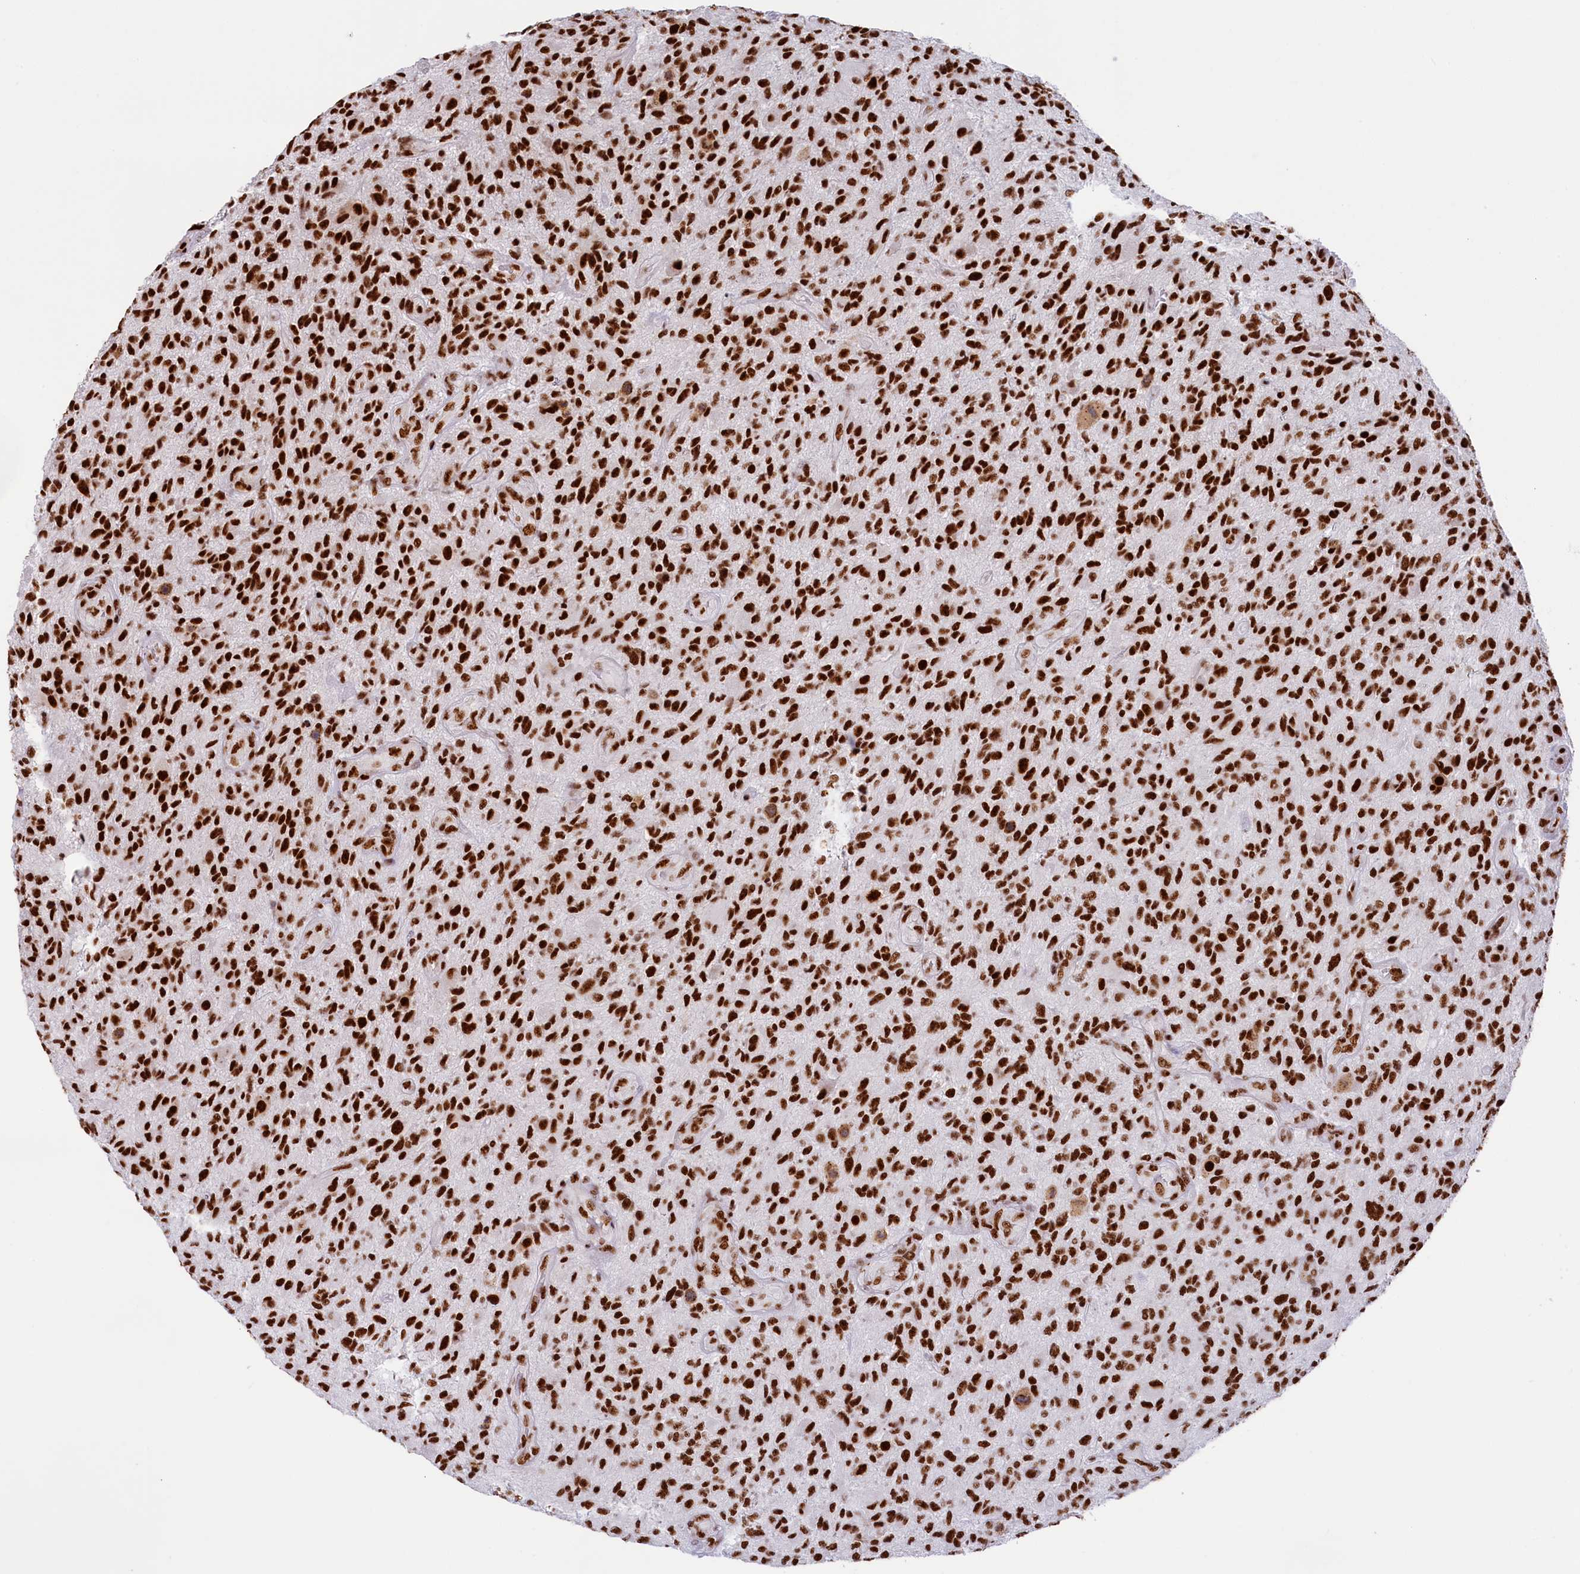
{"staining": {"intensity": "strong", "quantity": ">75%", "location": "nuclear"}, "tissue": "glioma", "cell_type": "Tumor cells", "image_type": "cancer", "snomed": [{"axis": "morphology", "description": "Glioma, malignant, High grade"}, {"axis": "topography", "description": "Brain"}], "caption": "Tumor cells demonstrate high levels of strong nuclear staining in about >75% of cells in human malignant glioma (high-grade).", "gene": "SNRNP70", "patient": {"sex": "male", "age": 47}}